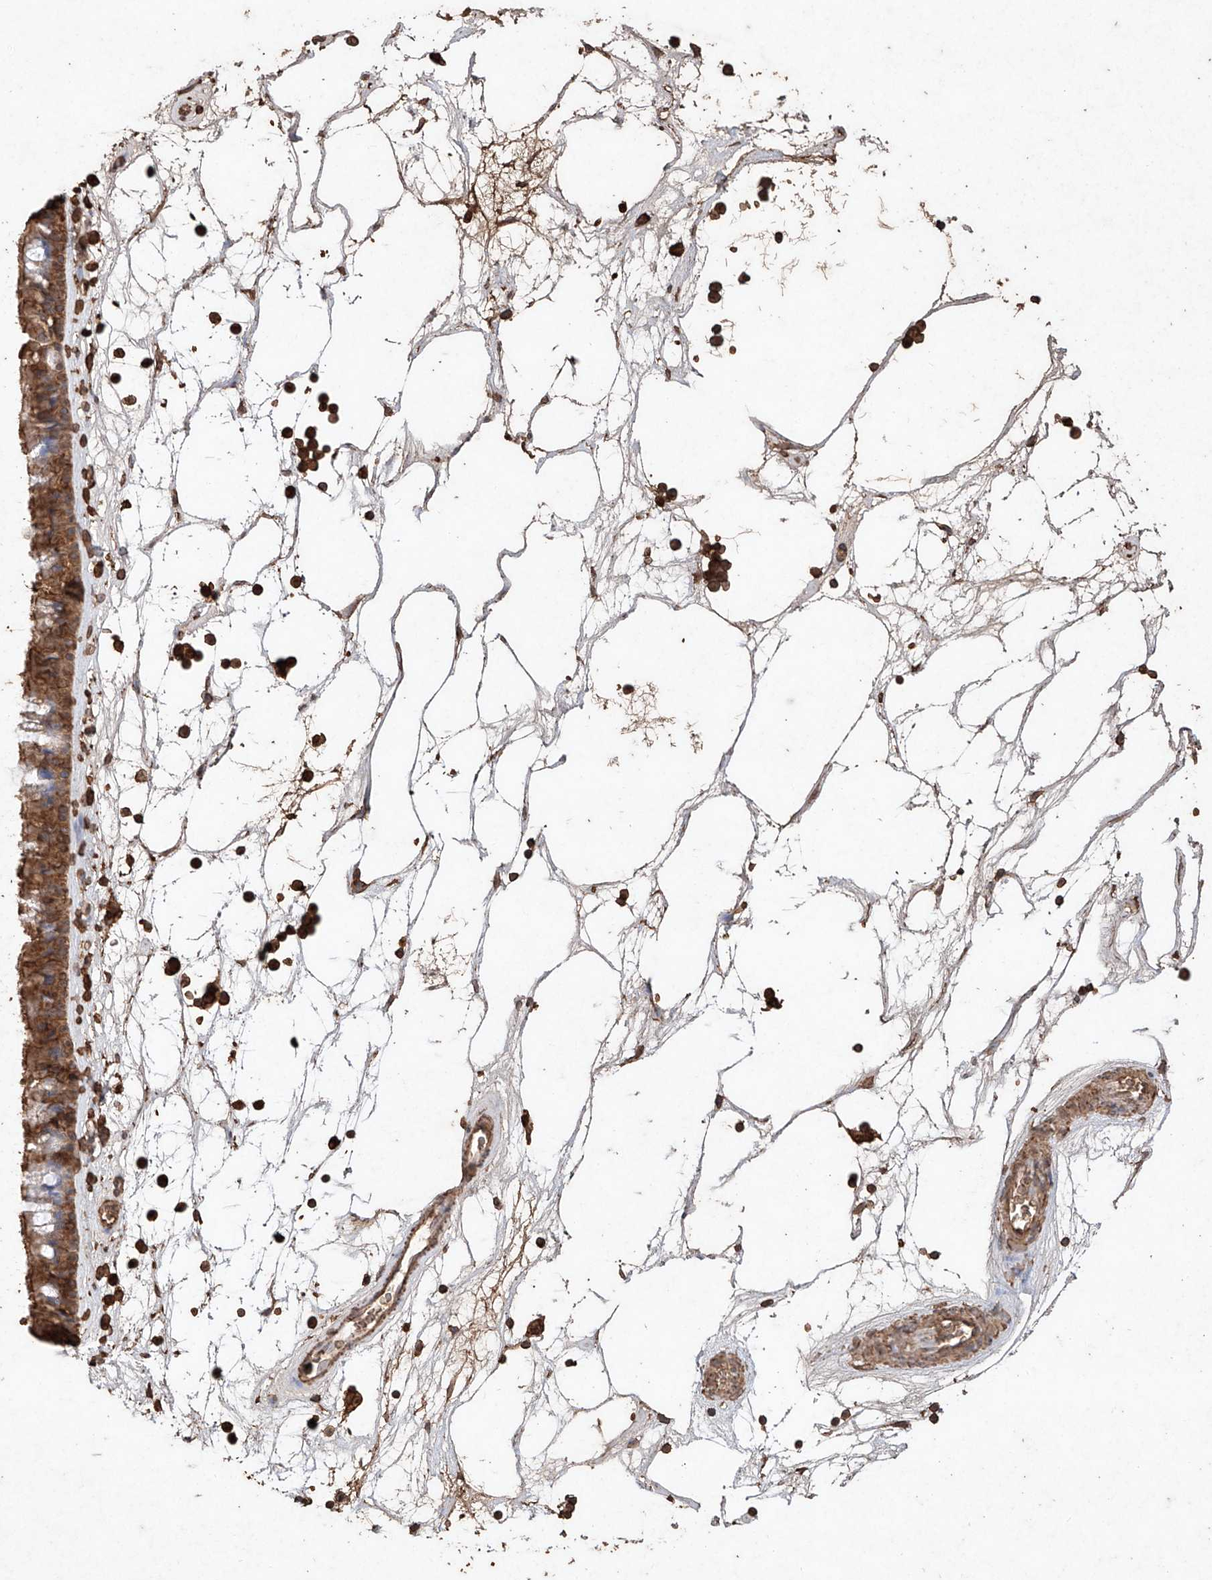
{"staining": {"intensity": "moderate", "quantity": ">75%", "location": "cytoplasmic/membranous"}, "tissue": "nasopharynx", "cell_type": "Respiratory epithelial cells", "image_type": "normal", "snomed": [{"axis": "morphology", "description": "Normal tissue, NOS"}, {"axis": "topography", "description": "Nasopharynx"}], "caption": "Protein expression by immunohistochemistry (IHC) shows moderate cytoplasmic/membranous staining in approximately >75% of respiratory epithelial cells in unremarkable nasopharynx. The staining was performed using DAB (3,3'-diaminobenzidine), with brown indicating positive protein expression. Nuclei are stained blue with hematoxylin.", "gene": "M6PR", "patient": {"sex": "male", "age": 64}}